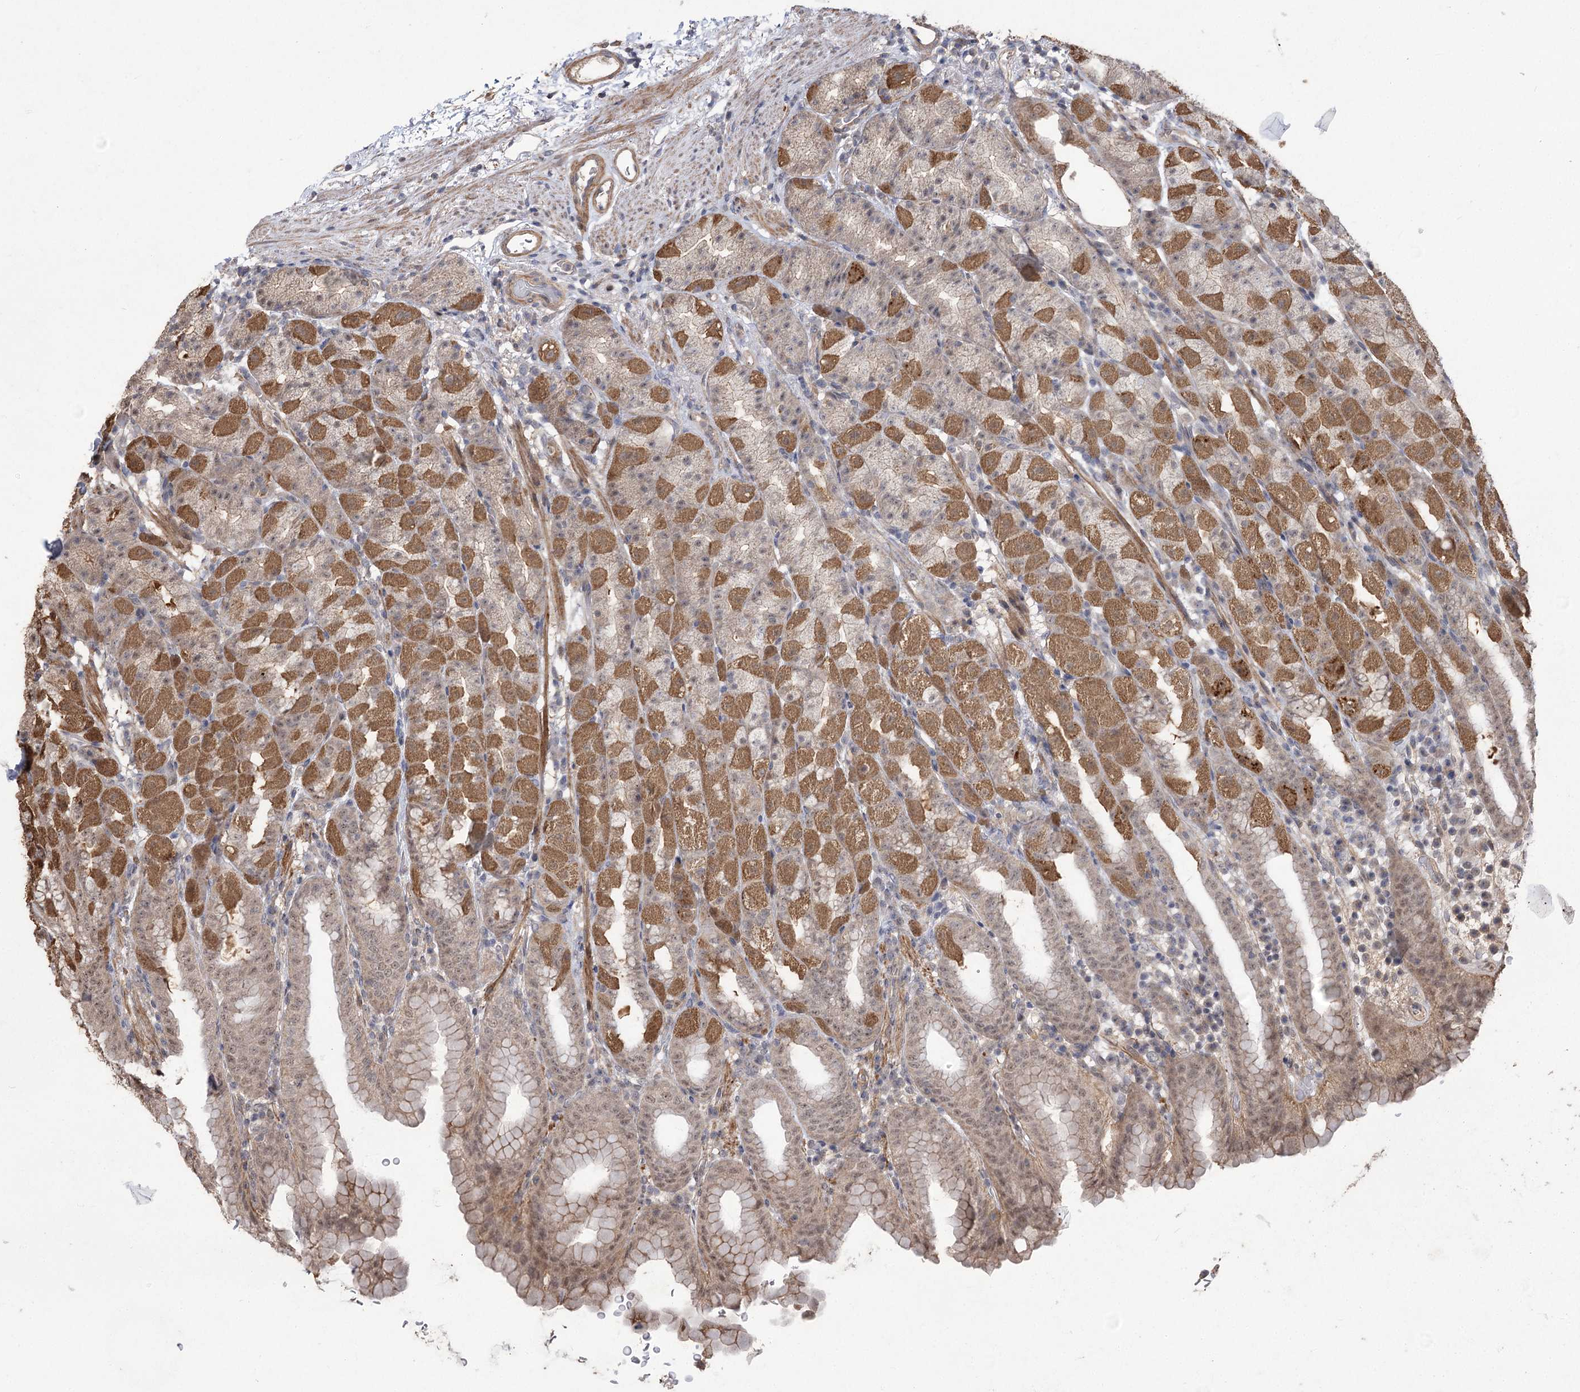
{"staining": {"intensity": "moderate", "quantity": "25%-75%", "location": "cytoplasmic/membranous"}, "tissue": "stomach", "cell_type": "Glandular cells", "image_type": "normal", "snomed": [{"axis": "morphology", "description": "Normal tissue, NOS"}, {"axis": "topography", "description": "Stomach, upper"}], "caption": "Immunohistochemistry micrograph of unremarkable stomach: stomach stained using IHC displays medium levels of moderate protein expression localized specifically in the cytoplasmic/membranous of glandular cells, appearing as a cytoplasmic/membranous brown color.", "gene": "TENM2", "patient": {"sex": "male", "age": 68}}